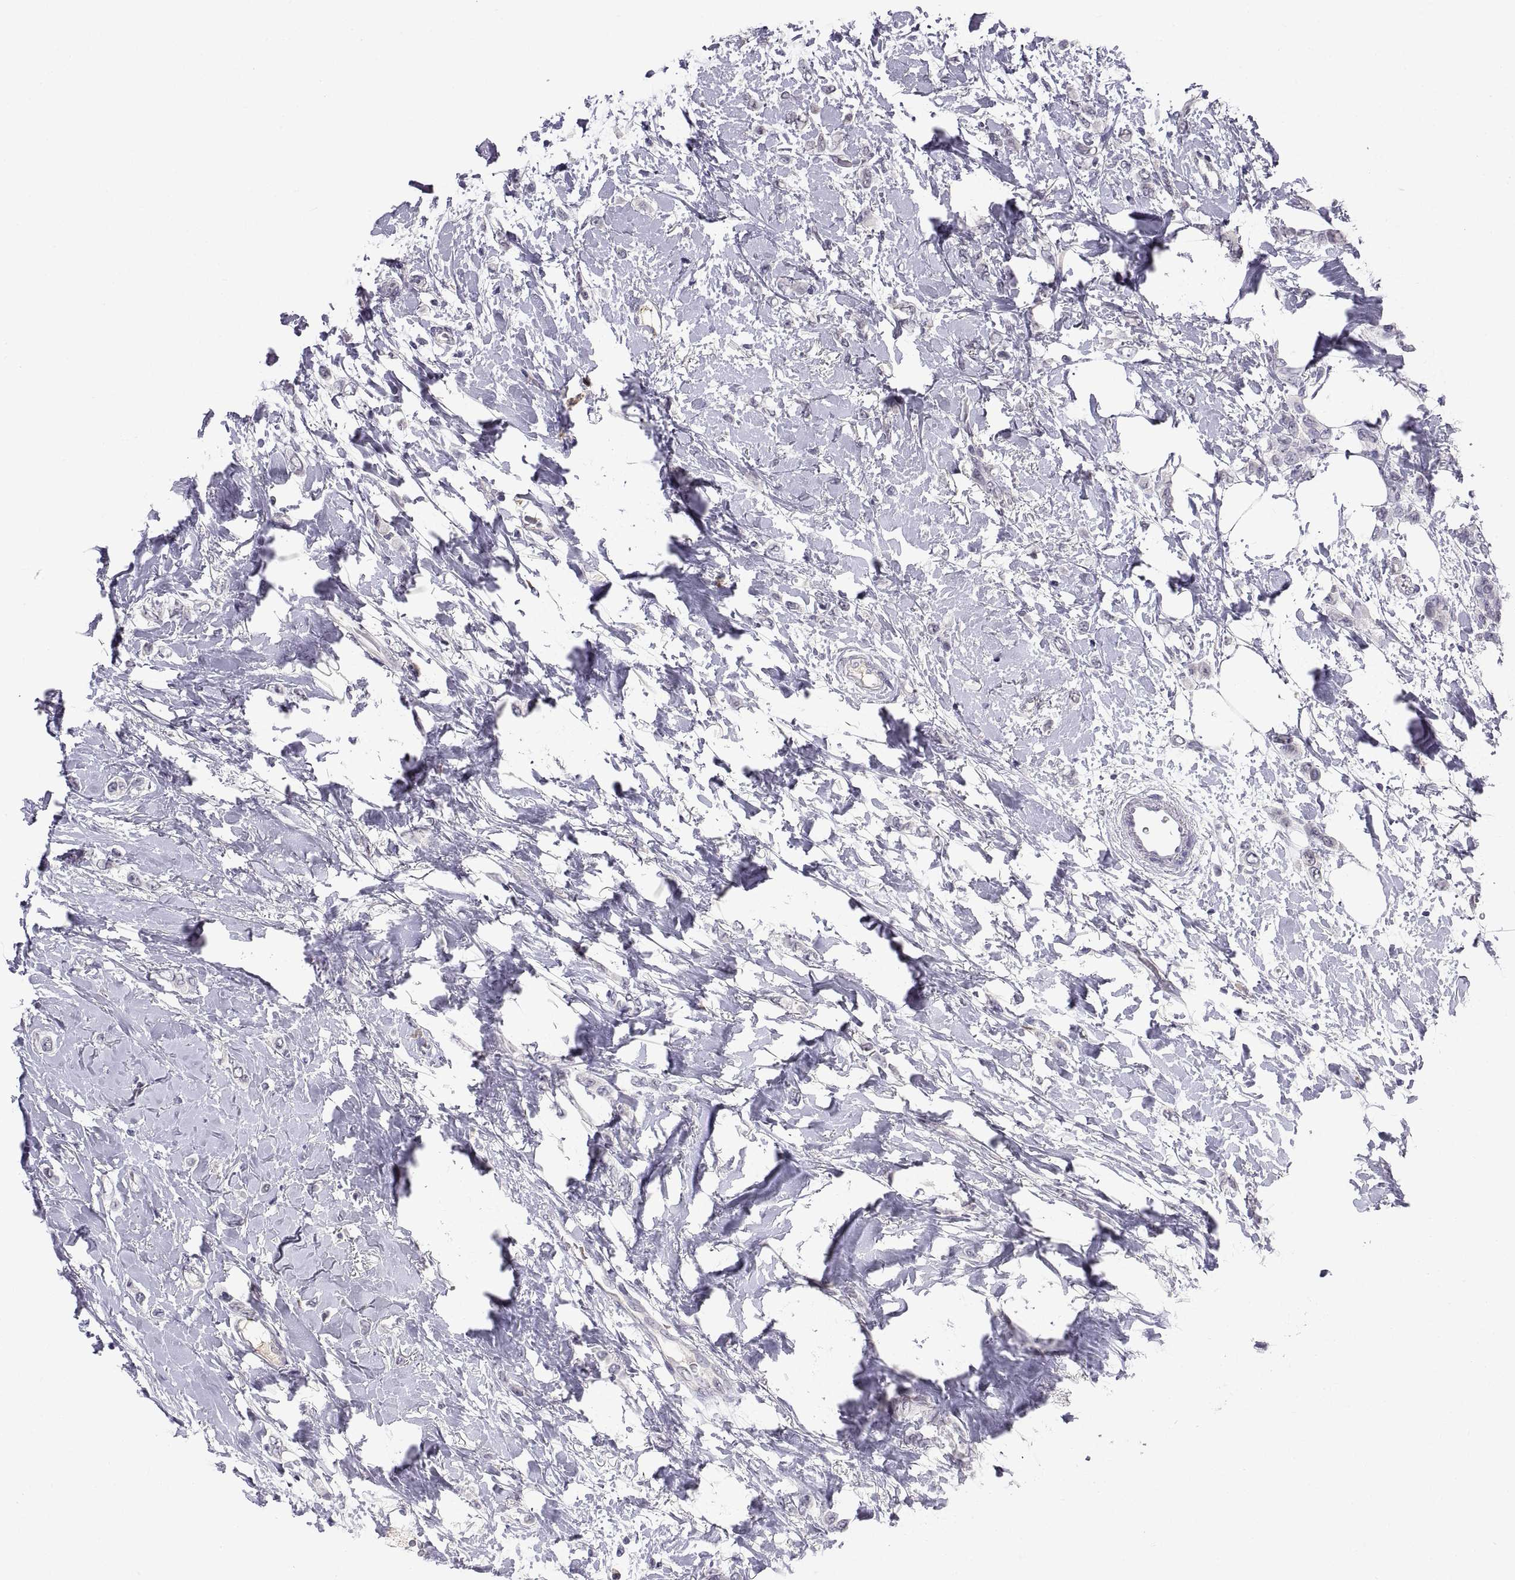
{"staining": {"intensity": "negative", "quantity": "none", "location": "none"}, "tissue": "breast cancer", "cell_type": "Tumor cells", "image_type": "cancer", "snomed": [{"axis": "morphology", "description": "Lobular carcinoma"}, {"axis": "topography", "description": "Breast"}], "caption": "This is a photomicrograph of immunohistochemistry (IHC) staining of breast cancer (lobular carcinoma), which shows no positivity in tumor cells.", "gene": "PKP1", "patient": {"sex": "female", "age": 66}}